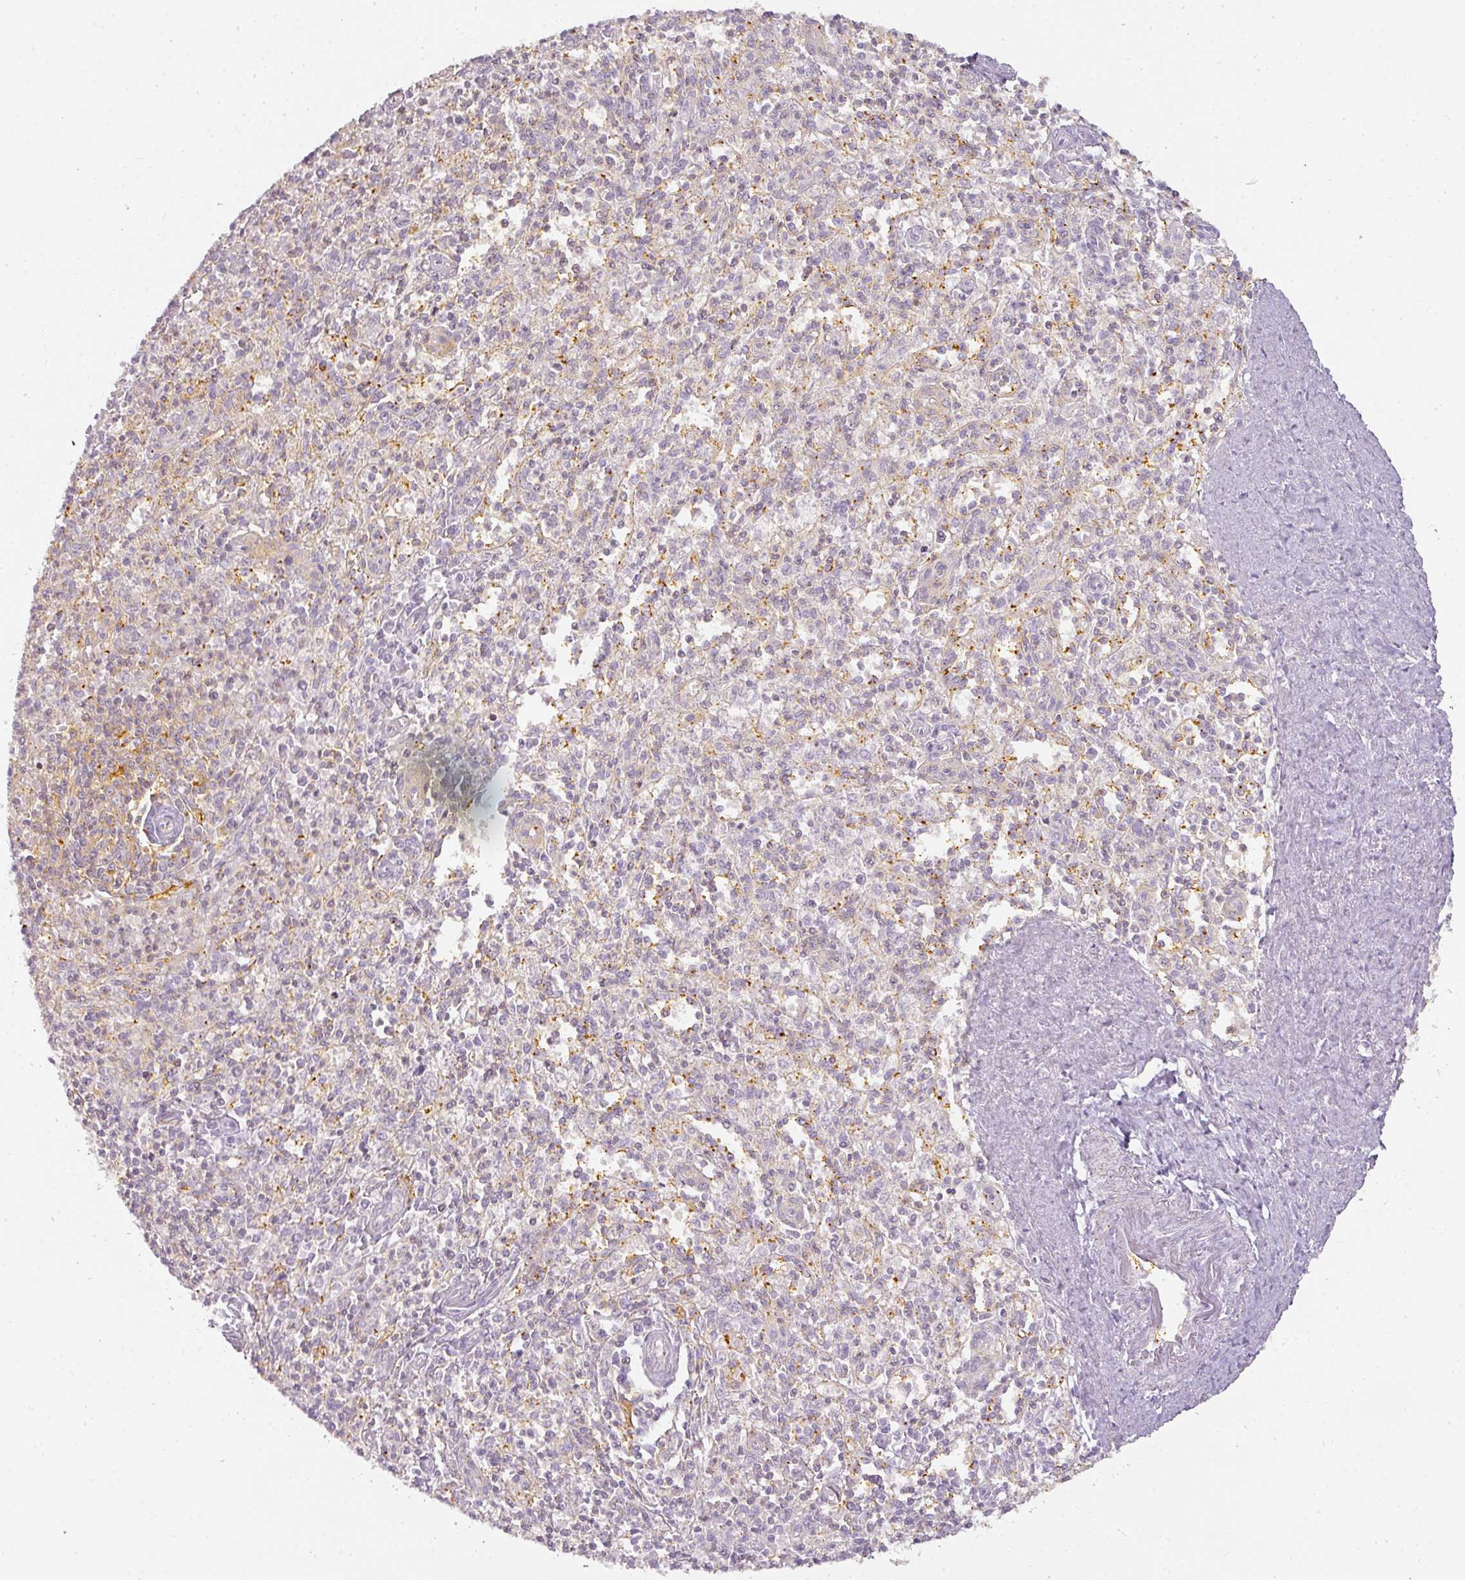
{"staining": {"intensity": "weak", "quantity": "<25%", "location": "cytoplasmic/membranous"}, "tissue": "spleen", "cell_type": "Cells in red pulp", "image_type": "normal", "snomed": [{"axis": "morphology", "description": "Normal tissue, NOS"}, {"axis": "topography", "description": "Spleen"}], "caption": "Immunohistochemistry histopathology image of benign spleen: human spleen stained with DAB (3,3'-diaminobenzidine) displays no significant protein positivity in cells in red pulp. (DAB immunohistochemistry visualized using brightfield microscopy, high magnification).", "gene": "TMEM42", "patient": {"sex": "female", "age": 70}}